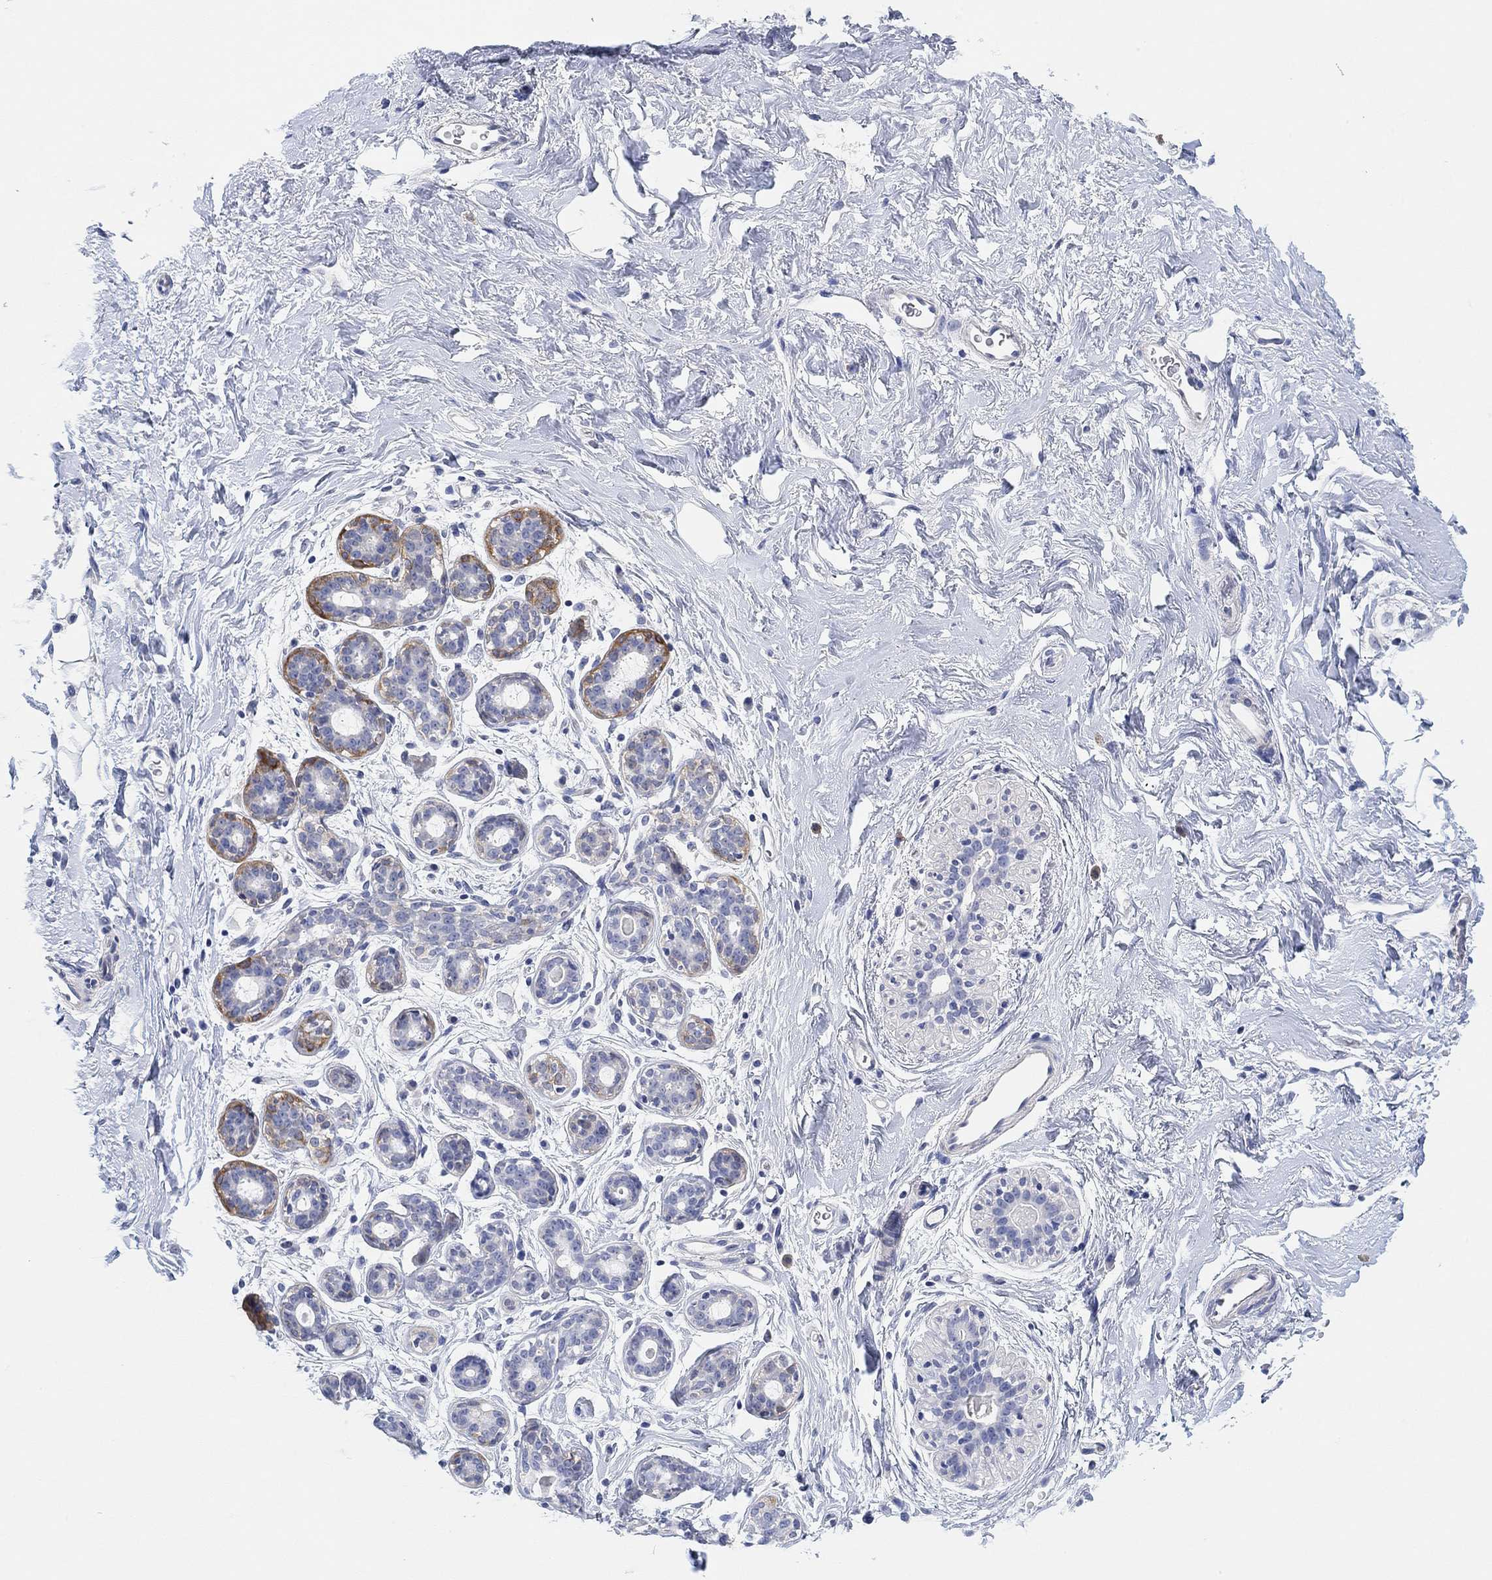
{"staining": {"intensity": "negative", "quantity": "none", "location": "none"}, "tissue": "breast", "cell_type": "Adipocytes", "image_type": "normal", "snomed": [{"axis": "morphology", "description": "Normal tissue, NOS"}, {"axis": "topography", "description": "Breast"}], "caption": "There is no significant expression in adipocytes of breast. Brightfield microscopy of immunohistochemistry stained with DAB (brown) and hematoxylin (blue), captured at high magnification.", "gene": "VAT1L", "patient": {"sex": "female", "age": 43}}